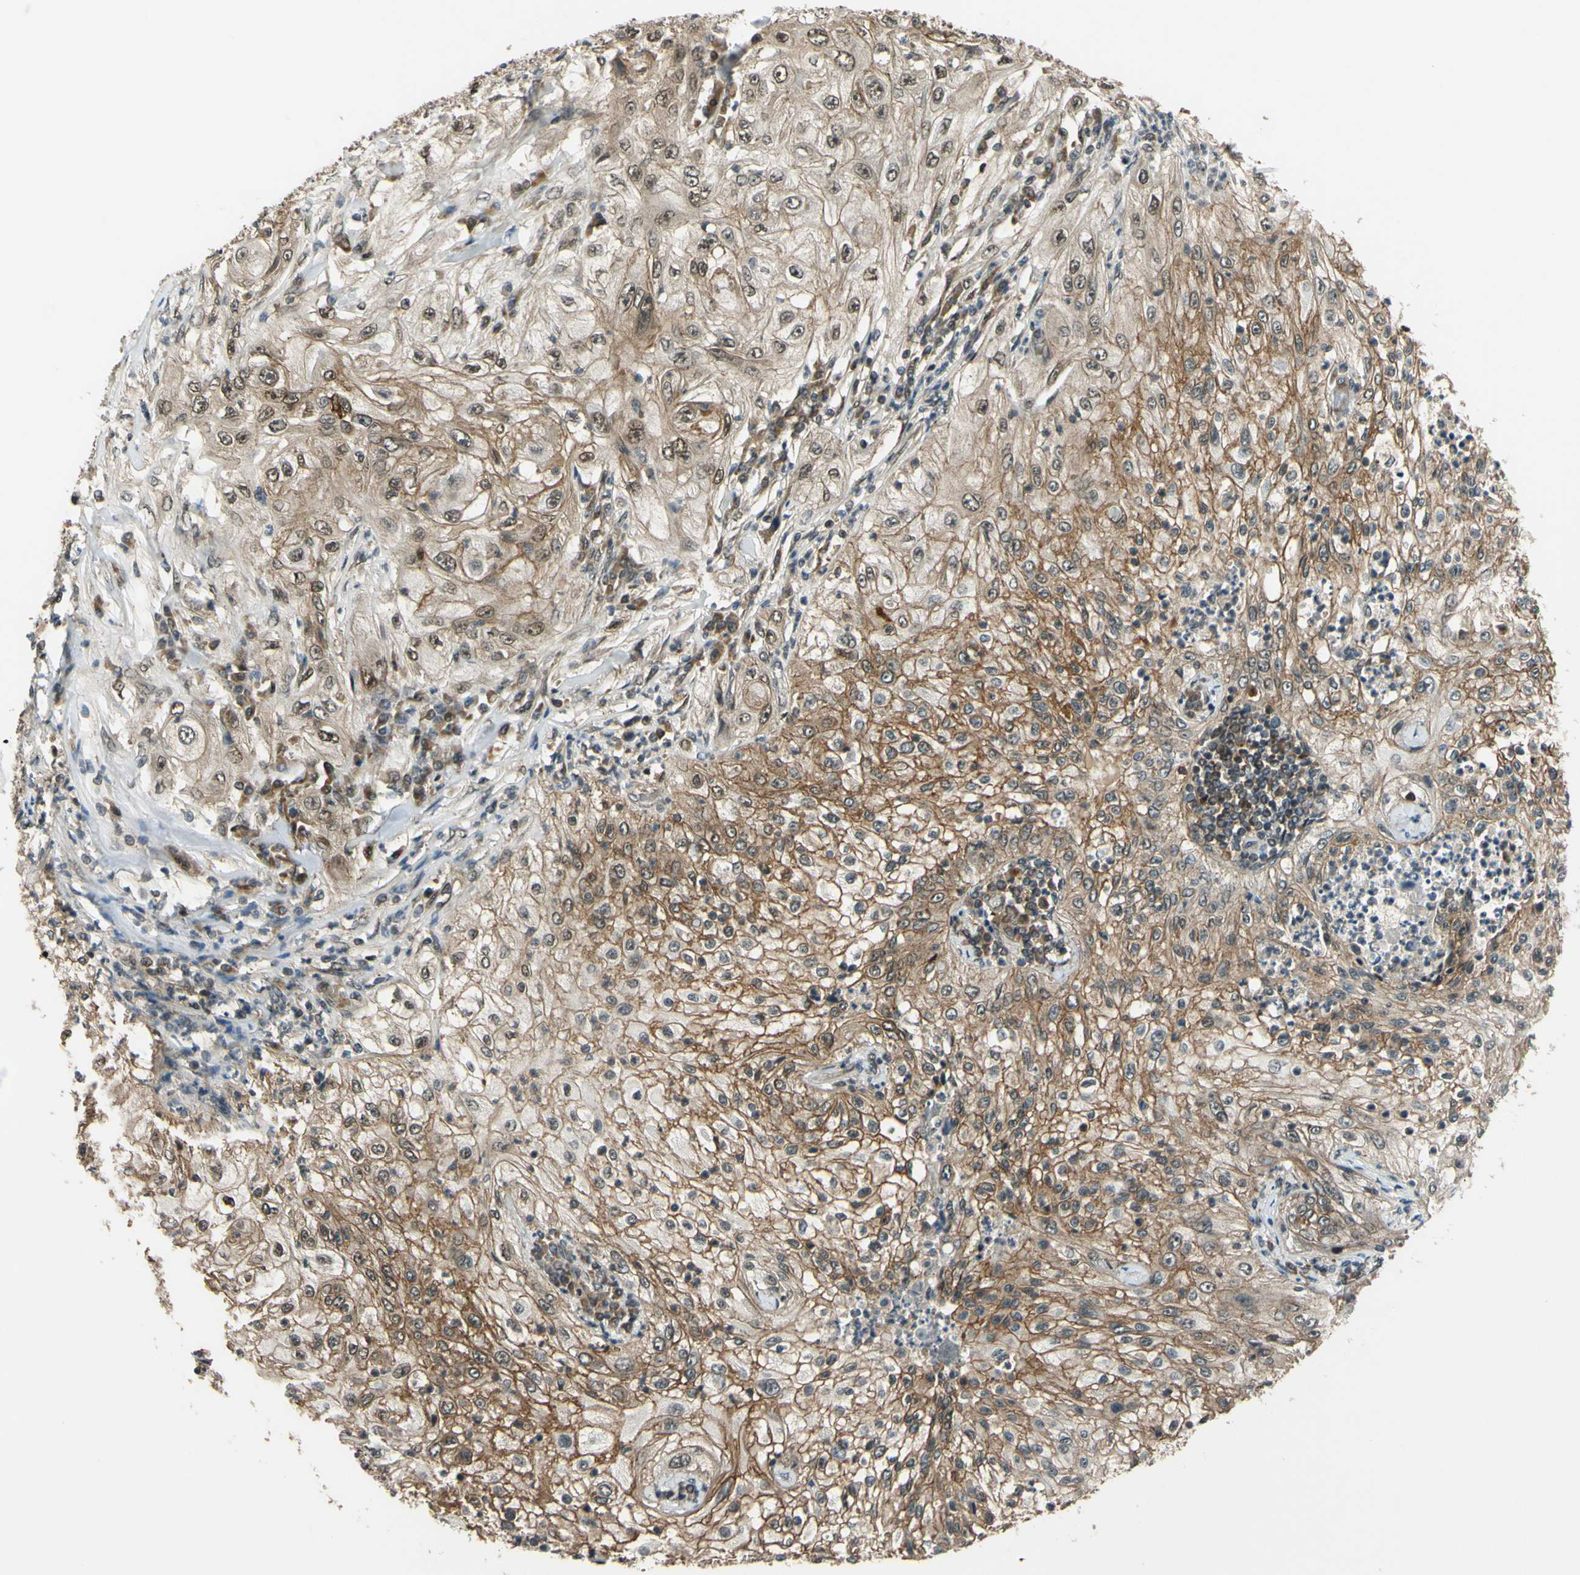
{"staining": {"intensity": "moderate", "quantity": ">75%", "location": "cytoplasmic/membranous"}, "tissue": "lung cancer", "cell_type": "Tumor cells", "image_type": "cancer", "snomed": [{"axis": "morphology", "description": "Inflammation, NOS"}, {"axis": "morphology", "description": "Squamous cell carcinoma, NOS"}, {"axis": "topography", "description": "Lymph node"}, {"axis": "topography", "description": "Soft tissue"}, {"axis": "topography", "description": "Lung"}], "caption": "Immunohistochemical staining of lung cancer (squamous cell carcinoma) reveals moderate cytoplasmic/membranous protein staining in approximately >75% of tumor cells. Using DAB (3,3'-diaminobenzidine) (brown) and hematoxylin (blue) stains, captured at high magnification using brightfield microscopy.", "gene": "ABCC8", "patient": {"sex": "male", "age": 66}}